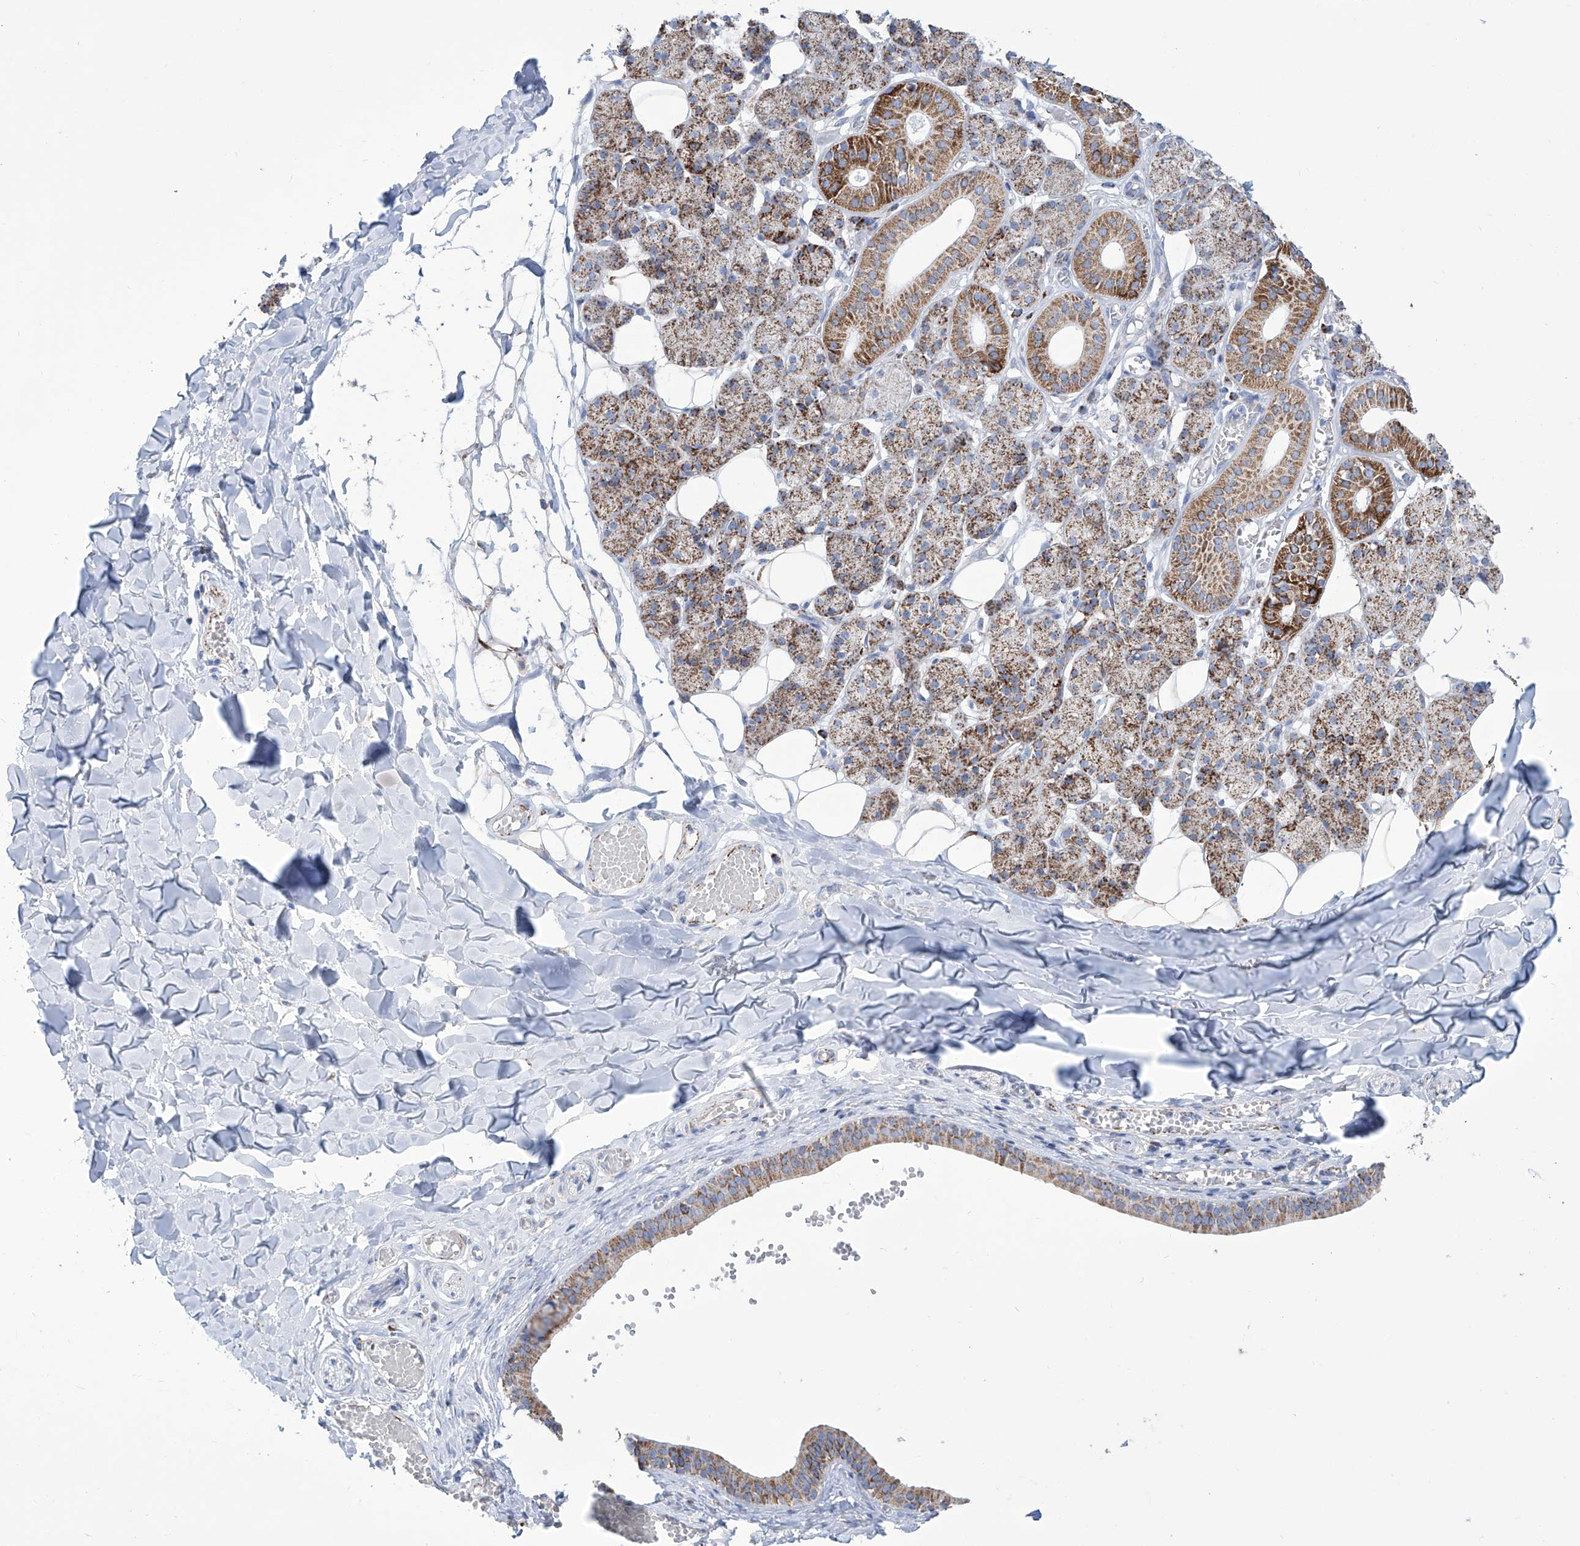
{"staining": {"intensity": "strong", "quantity": ">75%", "location": "cytoplasmic/membranous"}, "tissue": "salivary gland", "cell_type": "Glandular cells", "image_type": "normal", "snomed": [{"axis": "morphology", "description": "Normal tissue, NOS"}, {"axis": "topography", "description": "Salivary gland"}], "caption": "The photomicrograph exhibits a brown stain indicating the presence of a protein in the cytoplasmic/membranous of glandular cells in salivary gland. The protein of interest is stained brown, and the nuclei are stained in blue (DAB IHC with brightfield microscopy, high magnification).", "gene": "ALDH6A1", "patient": {"sex": "female", "age": 33}}